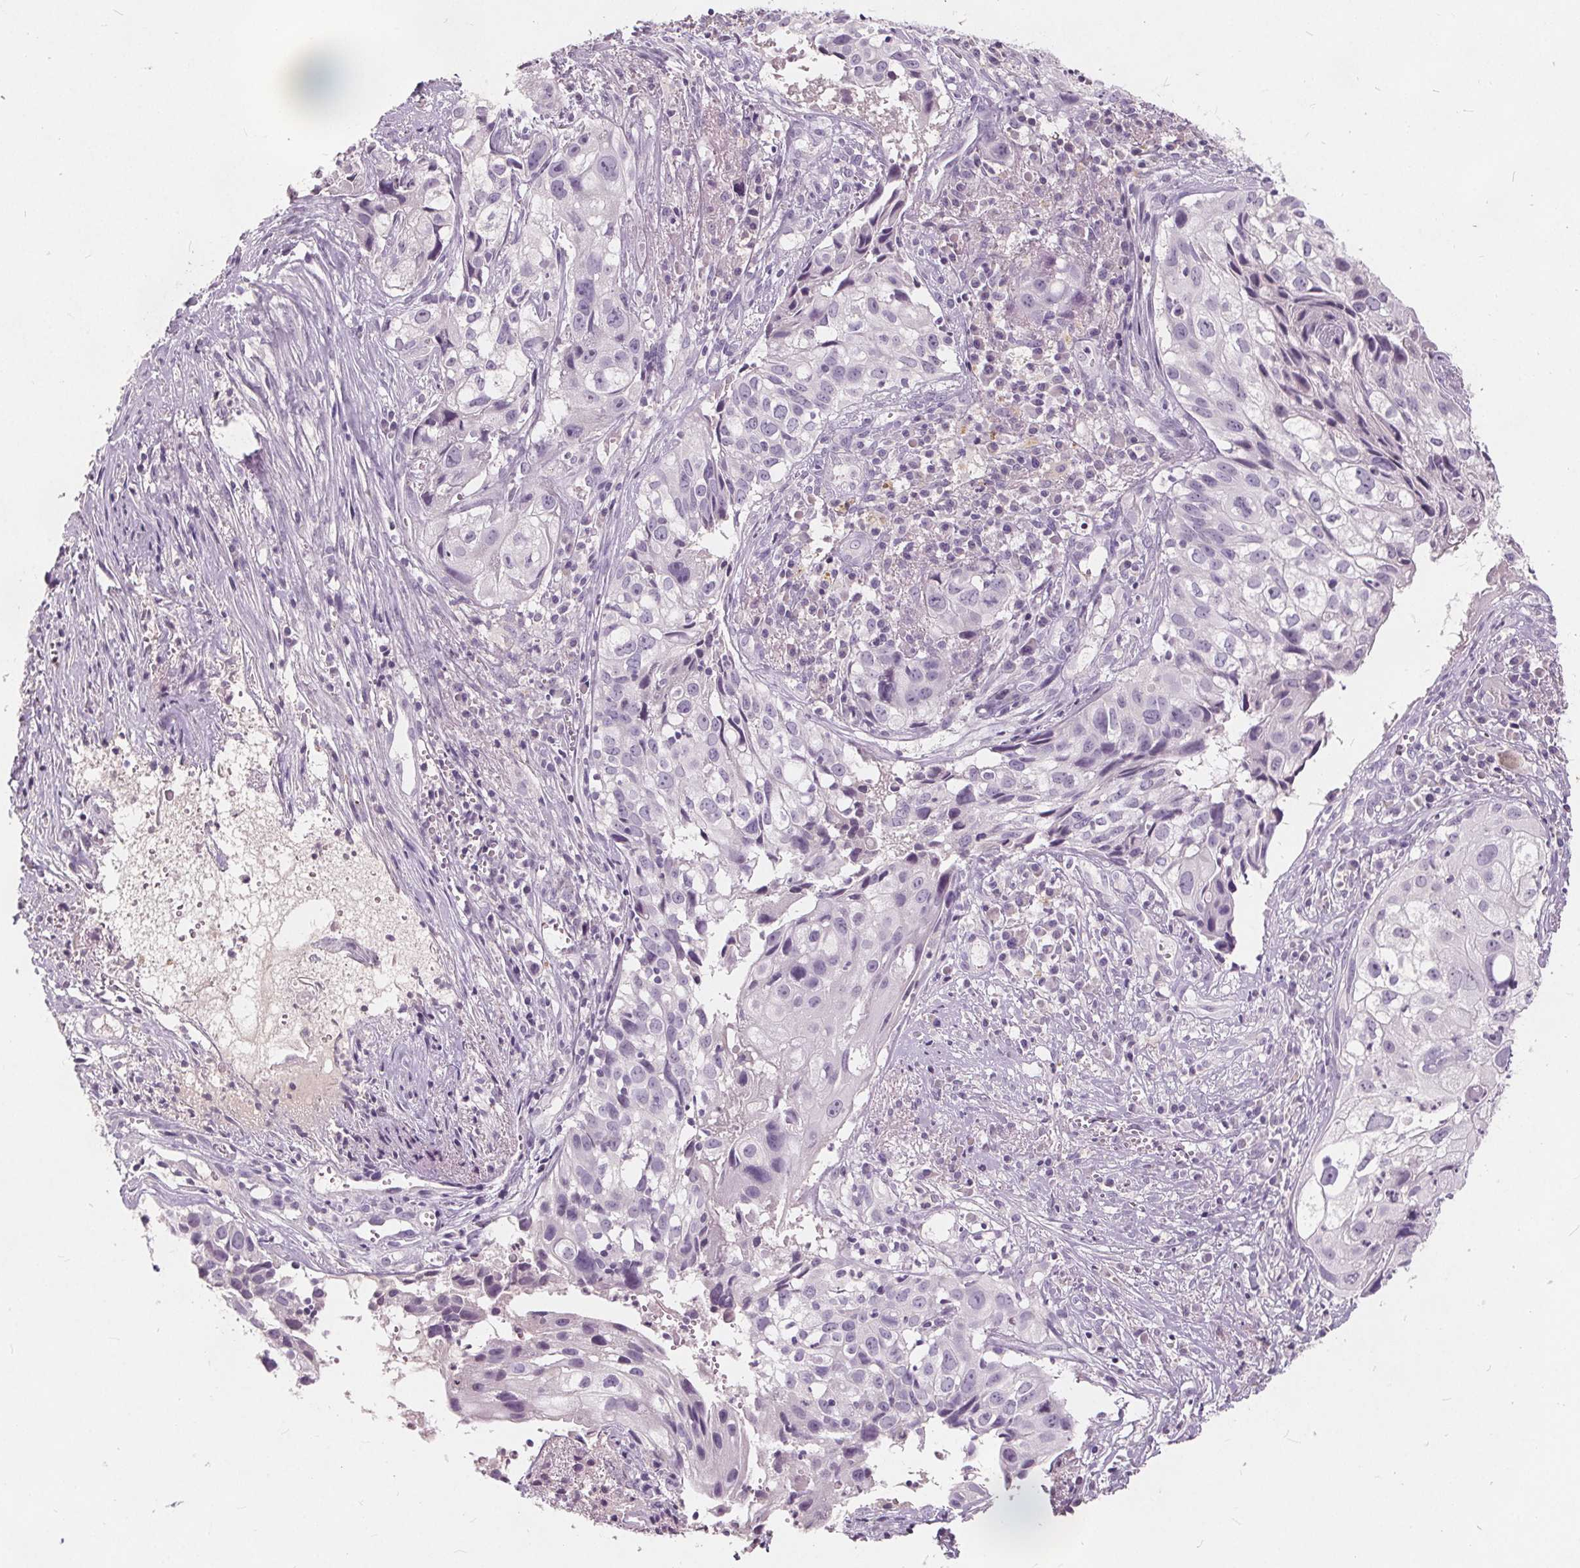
{"staining": {"intensity": "negative", "quantity": "none", "location": "none"}, "tissue": "cervical cancer", "cell_type": "Tumor cells", "image_type": "cancer", "snomed": [{"axis": "morphology", "description": "Squamous cell carcinoma, NOS"}, {"axis": "topography", "description": "Cervix"}], "caption": "DAB (3,3'-diaminobenzidine) immunohistochemical staining of human cervical cancer (squamous cell carcinoma) shows no significant staining in tumor cells.", "gene": "PLA2G2E", "patient": {"sex": "female", "age": 53}}